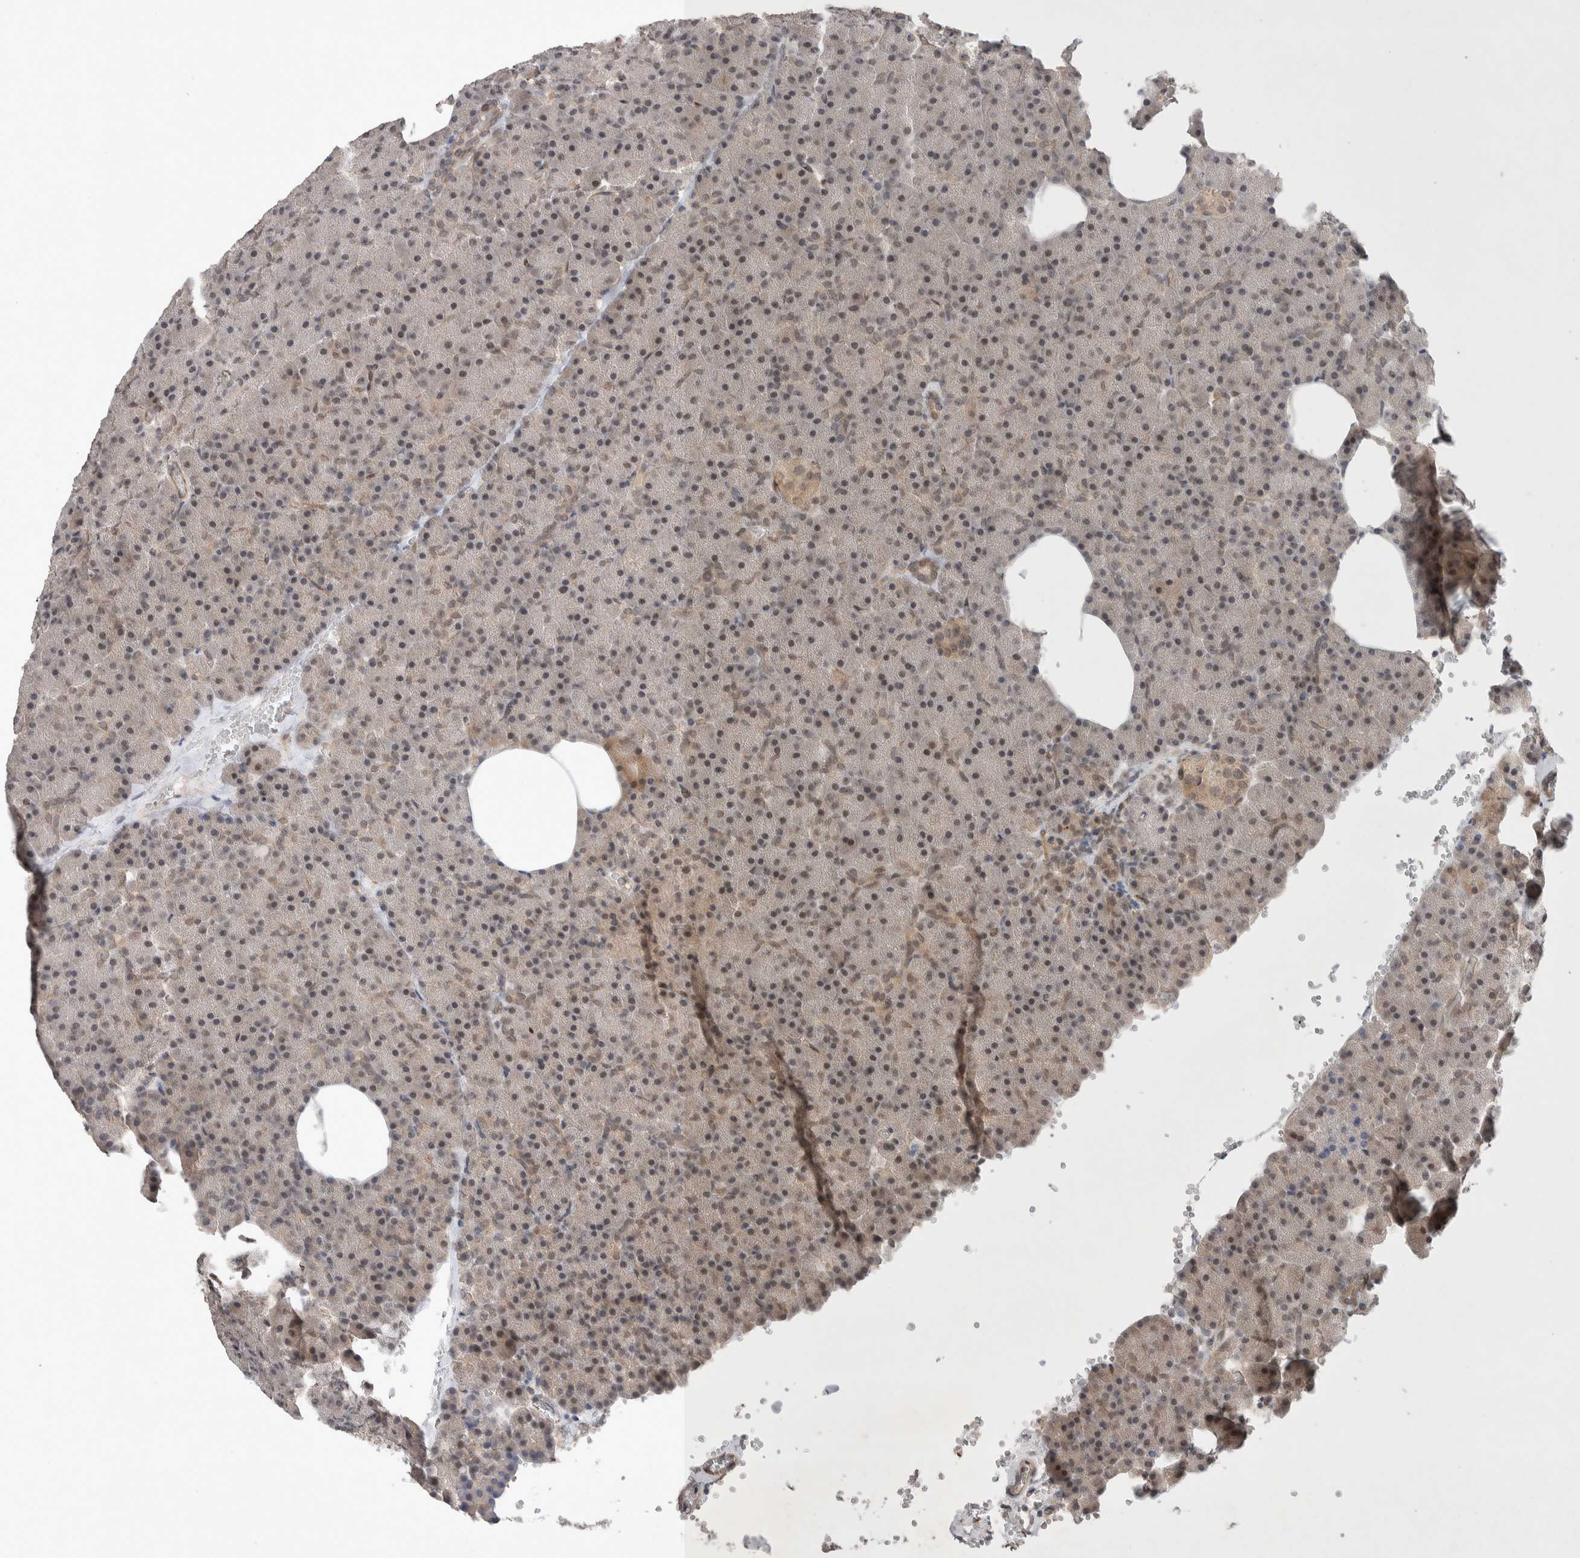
{"staining": {"intensity": "weak", "quantity": ">75%", "location": "nuclear"}, "tissue": "pancreas", "cell_type": "Exocrine glandular cells", "image_type": "normal", "snomed": [{"axis": "morphology", "description": "Normal tissue, NOS"}, {"axis": "morphology", "description": "Carcinoid, malignant, NOS"}, {"axis": "topography", "description": "Pancreas"}], "caption": "Exocrine glandular cells reveal weak nuclear positivity in approximately >75% of cells in normal pancreas.", "gene": "ZNF704", "patient": {"sex": "female", "age": 35}}